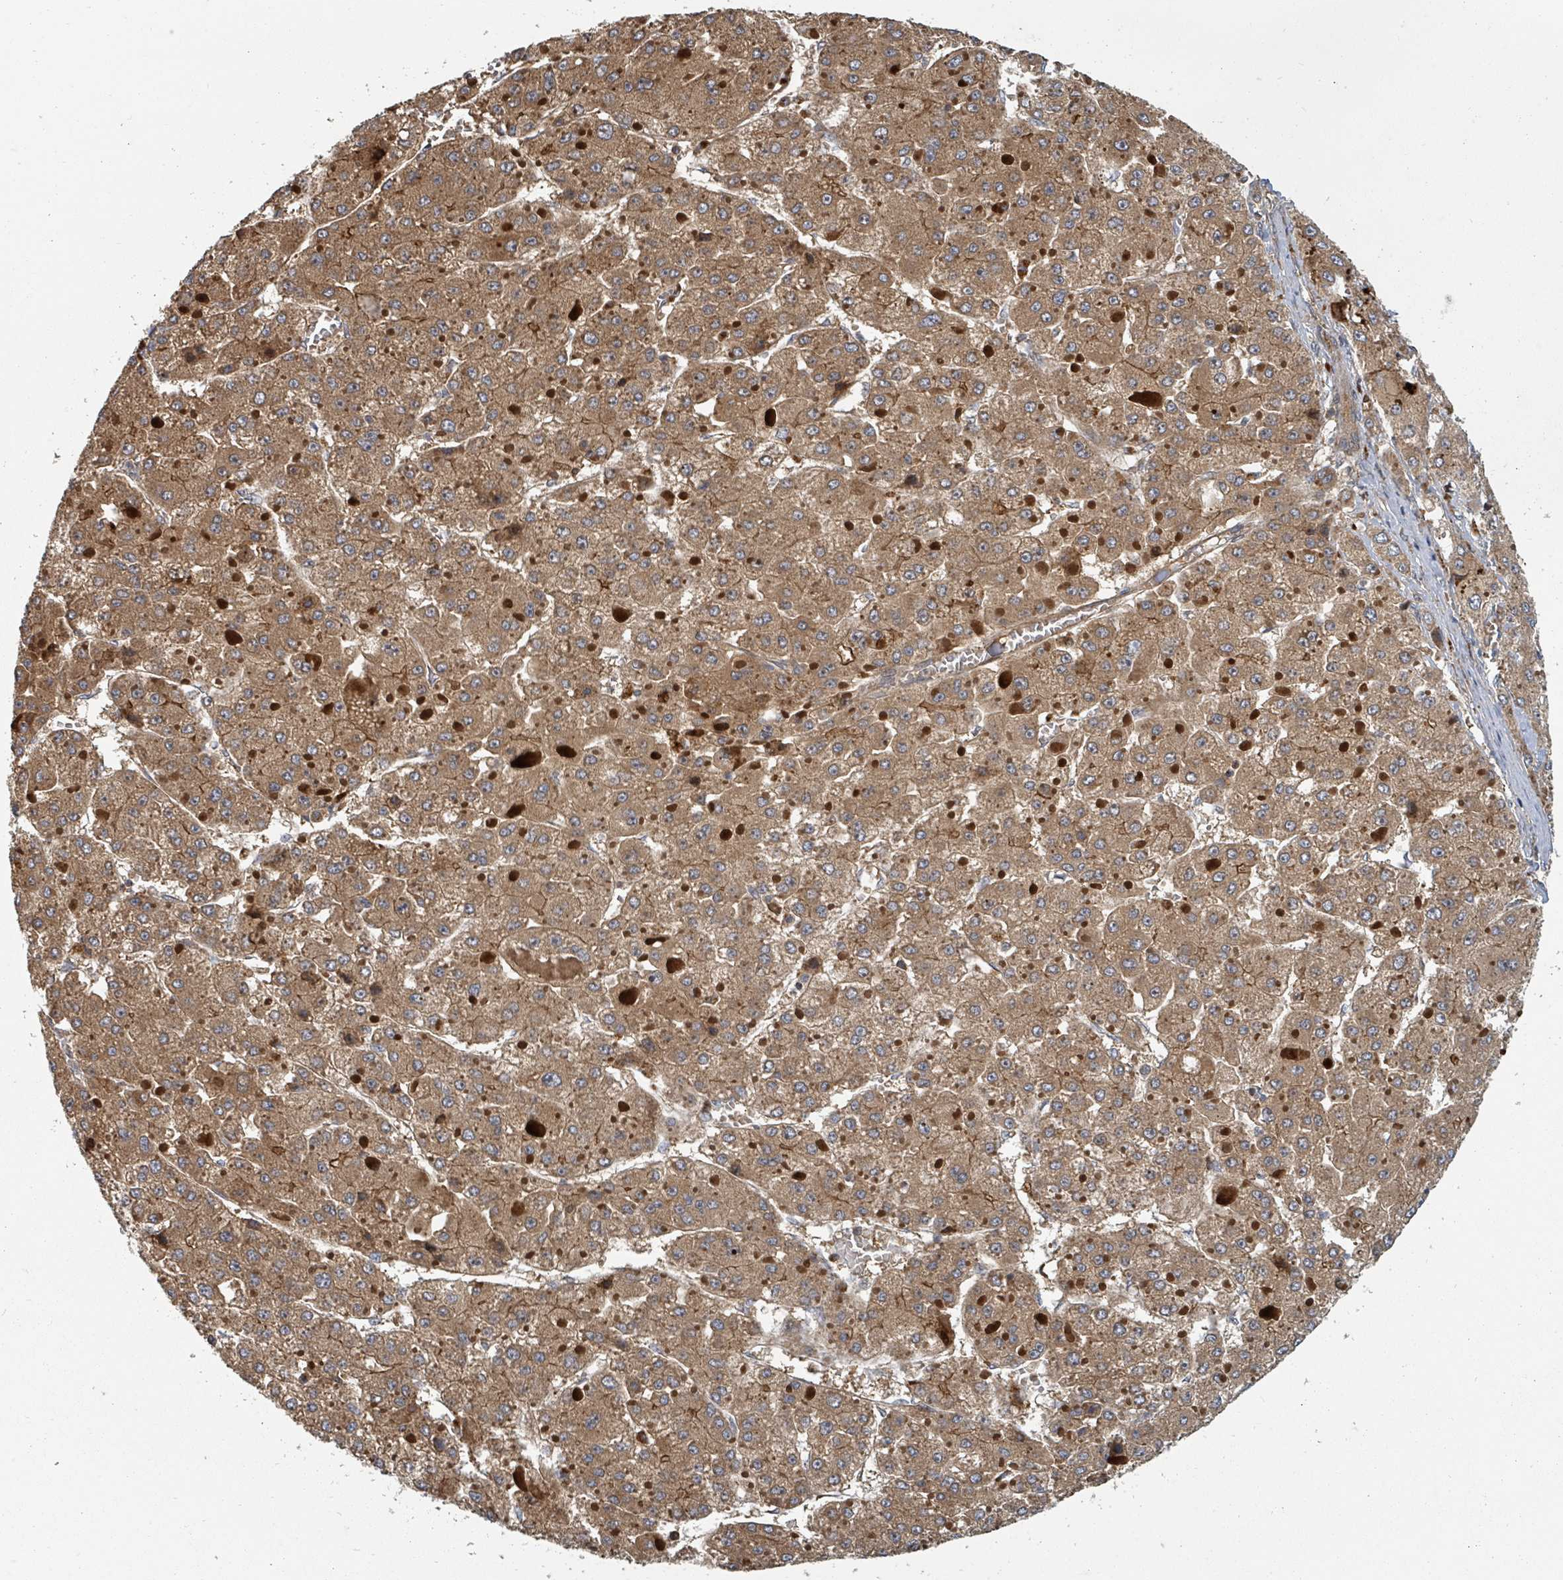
{"staining": {"intensity": "moderate", "quantity": ">75%", "location": "cytoplasmic/membranous"}, "tissue": "liver cancer", "cell_type": "Tumor cells", "image_type": "cancer", "snomed": [{"axis": "morphology", "description": "Carcinoma, Hepatocellular, NOS"}, {"axis": "topography", "description": "Liver"}], "caption": "High-magnification brightfield microscopy of liver cancer (hepatocellular carcinoma) stained with DAB (brown) and counterstained with hematoxylin (blue). tumor cells exhibit moderate cytoplasmic/membranous expression is appreciated in approximately>75% of cells. Immunohistochemistry stains the protein in brown and the nuclei are stained blue.", "gene": "DPM1", "patient": {"sex": "female", "age": 73}}